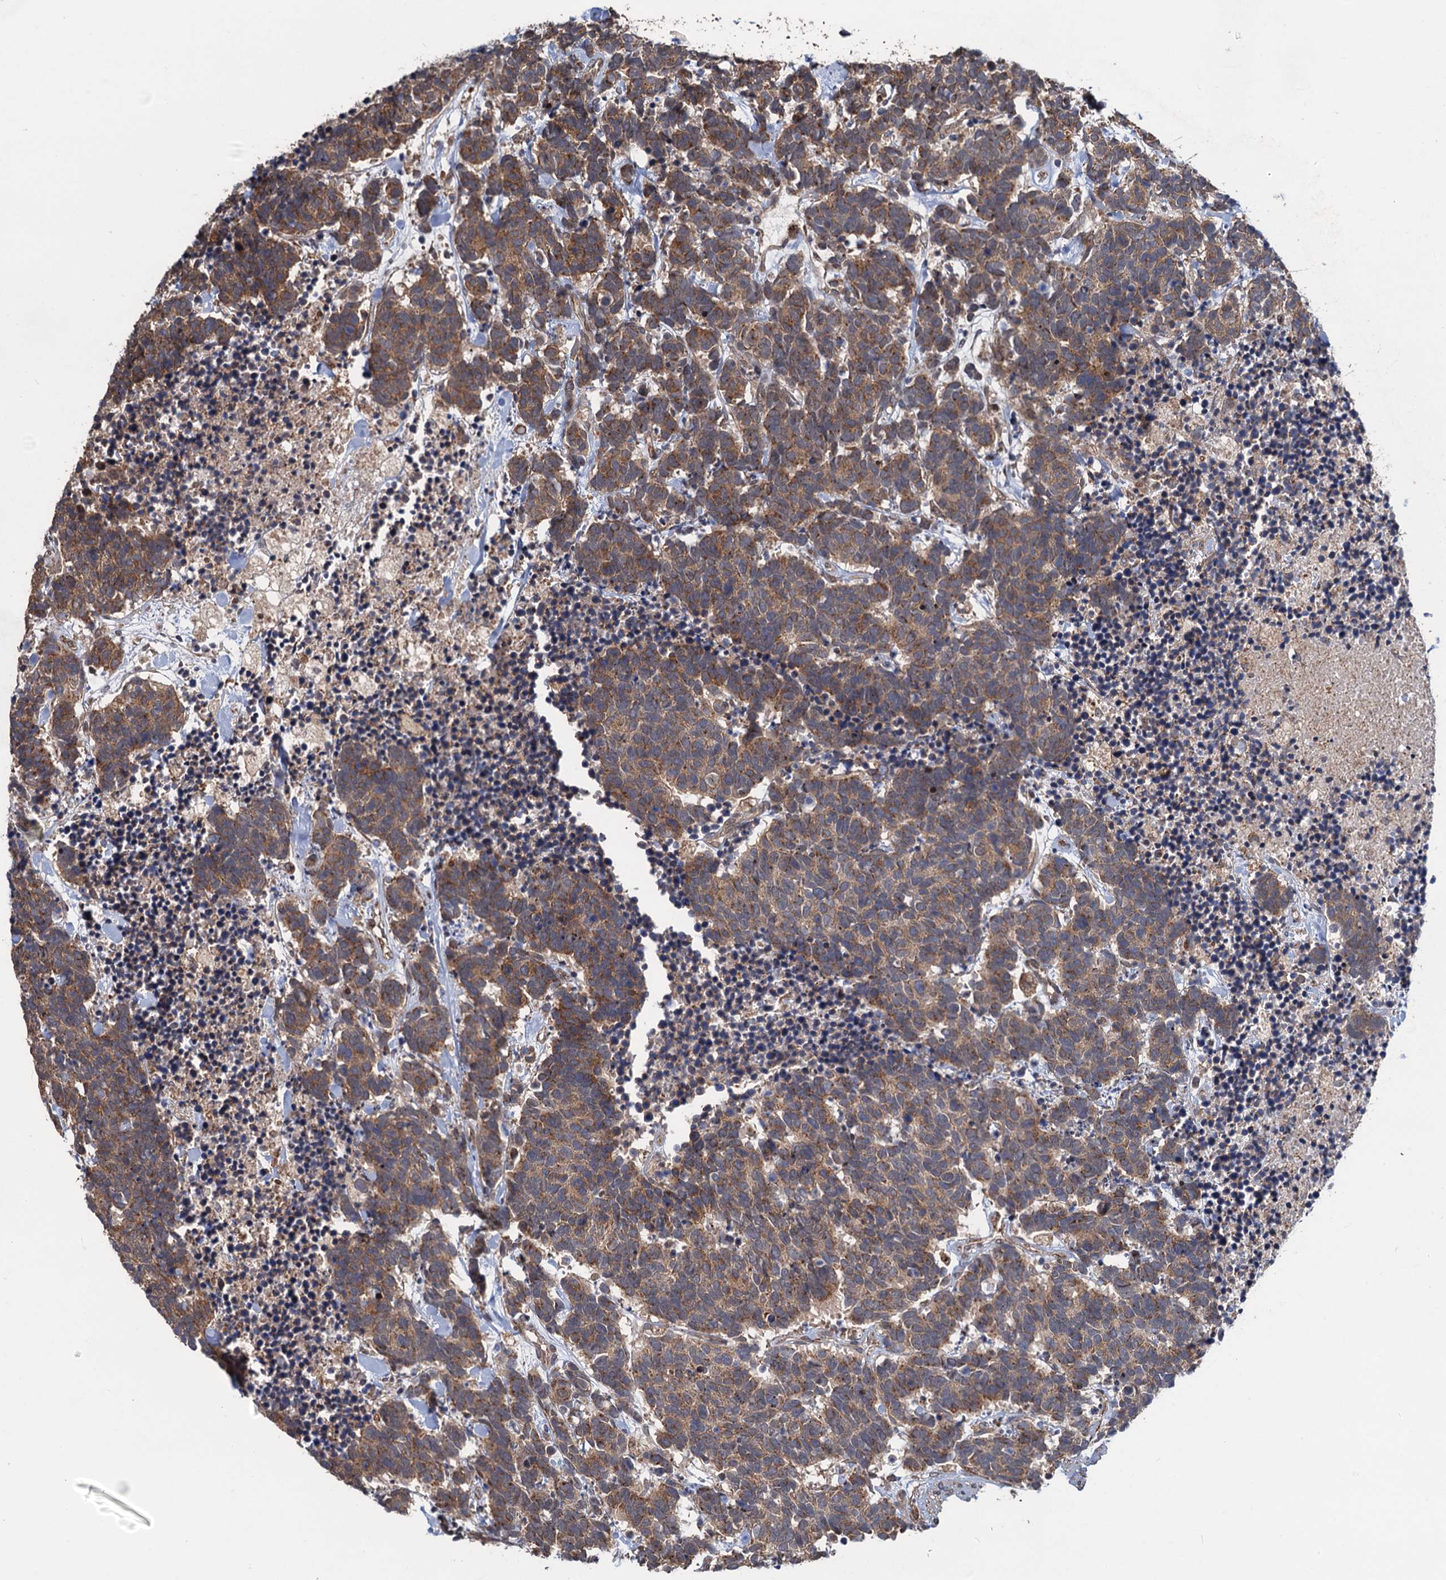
{"staining": {"intensity": "moderate", "quantity": ">75%", "location": "cytoplasmic/membranous"}, "tissue": "carcinoid", "cell_type": "Tumor cells", "image_type": "cancer", "snomed": [{"axis": "morphology", "description": "Carcinoma, NOS"}, {"axis": "morphology", "description": "Carcinoid, malignant, NOS"}, {"axis": "topography", "description": "Prostate"}], "caption": "Immunohistochemical staining of carcinoid demonstrates moderate cytoplasmic/membranous protein positivity in about >75% of tumor cells.", "gene": "EVX2", "patient": {"sex": "male", "age": 57}}